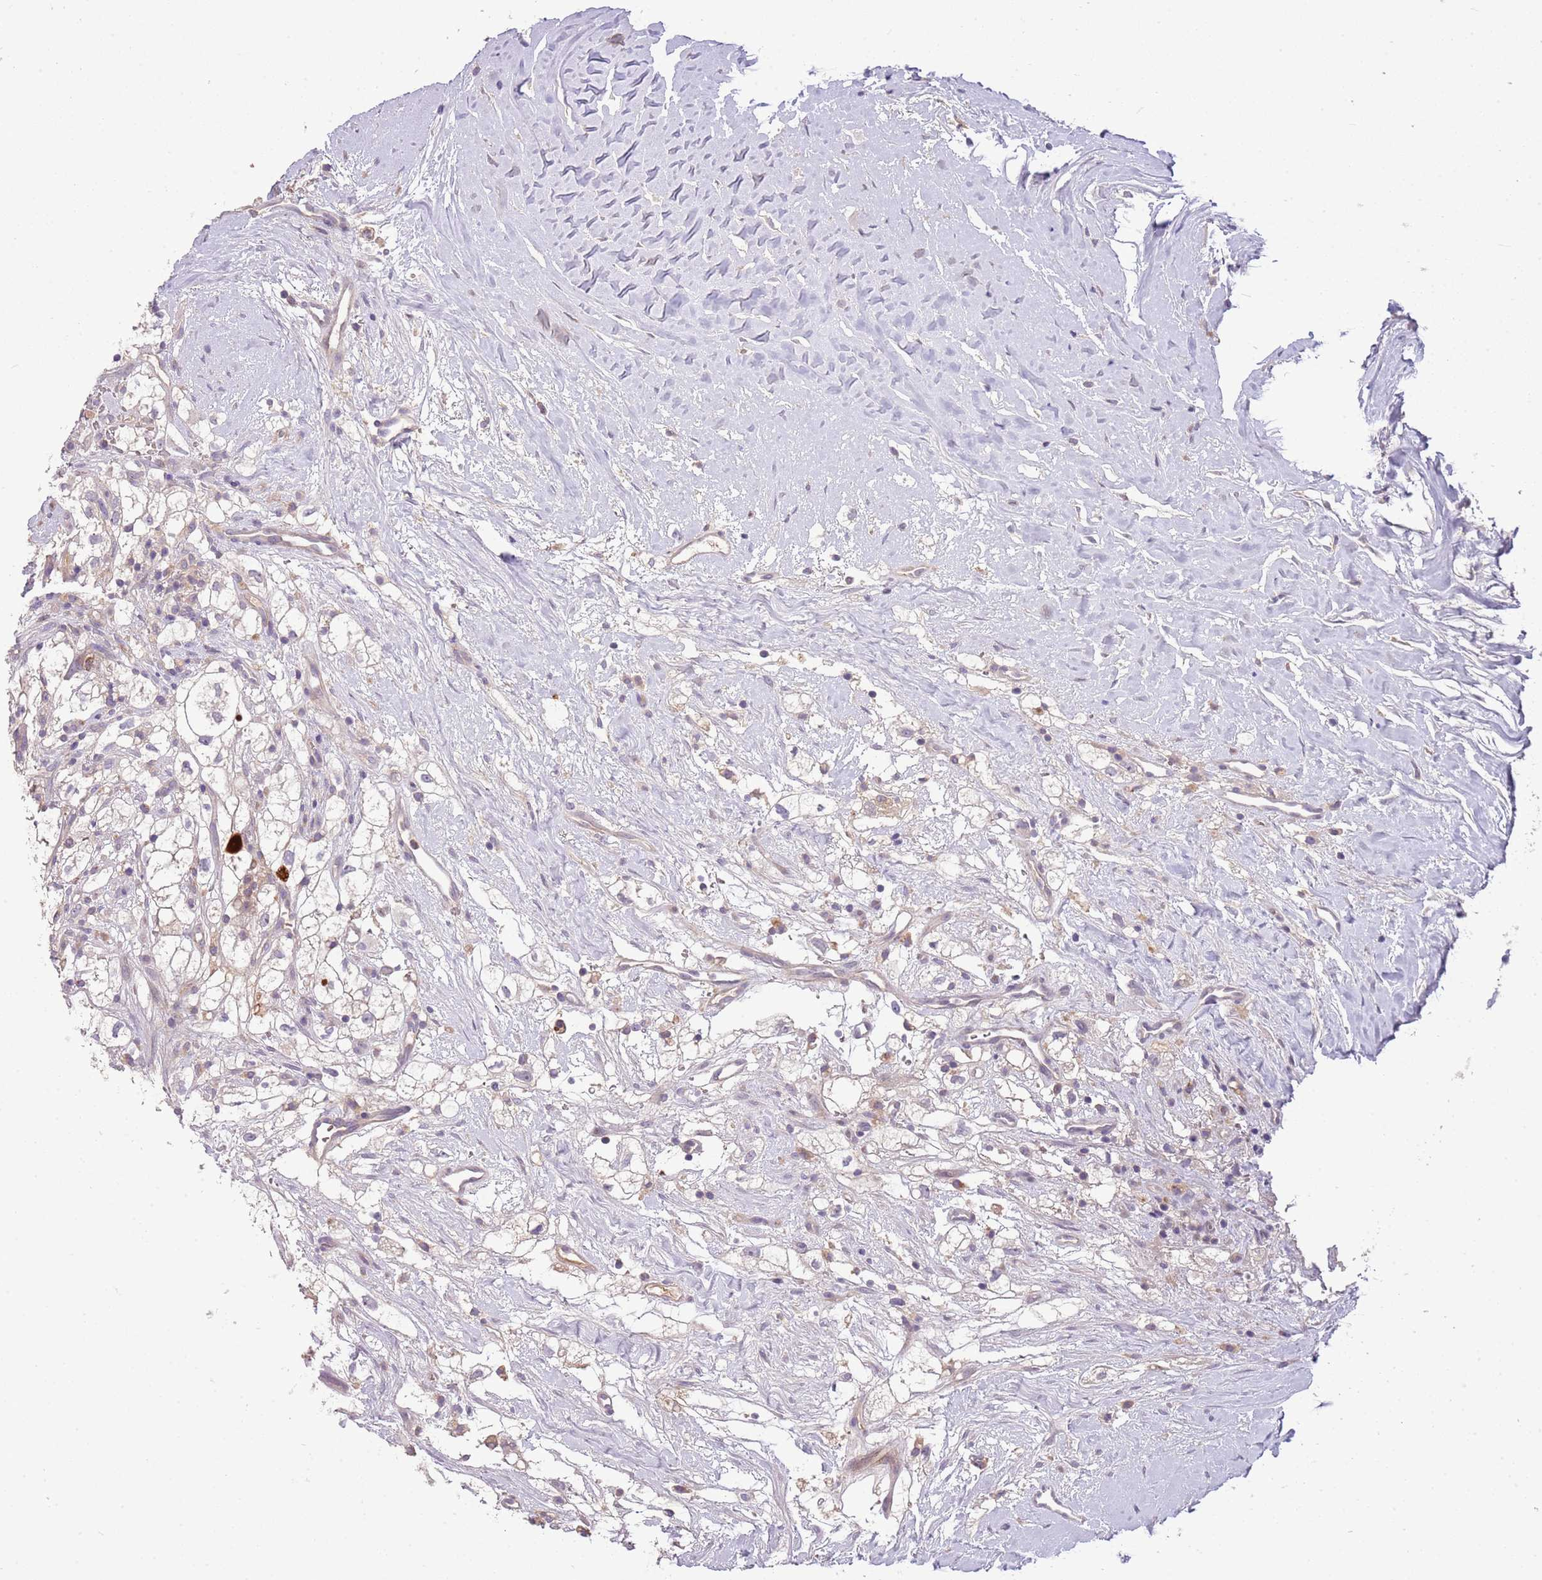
{"staining": {"intensity": "negative", "quantity": "none", "location": "none"}, "tissue": "renal cancer", "cell_type": "Tumor cells", "image_type": "cancer", "snomed": [{"axis": "morphology", "description": "Adenocarcinoma, NOS"}, {"axis": "topography", "description": "Kidney"}], "caption": "Tumor cells show no significant protein expression in renal cancer.", "gene": "SCAMP5", "patient": {"sex": "male", "age": 59}}